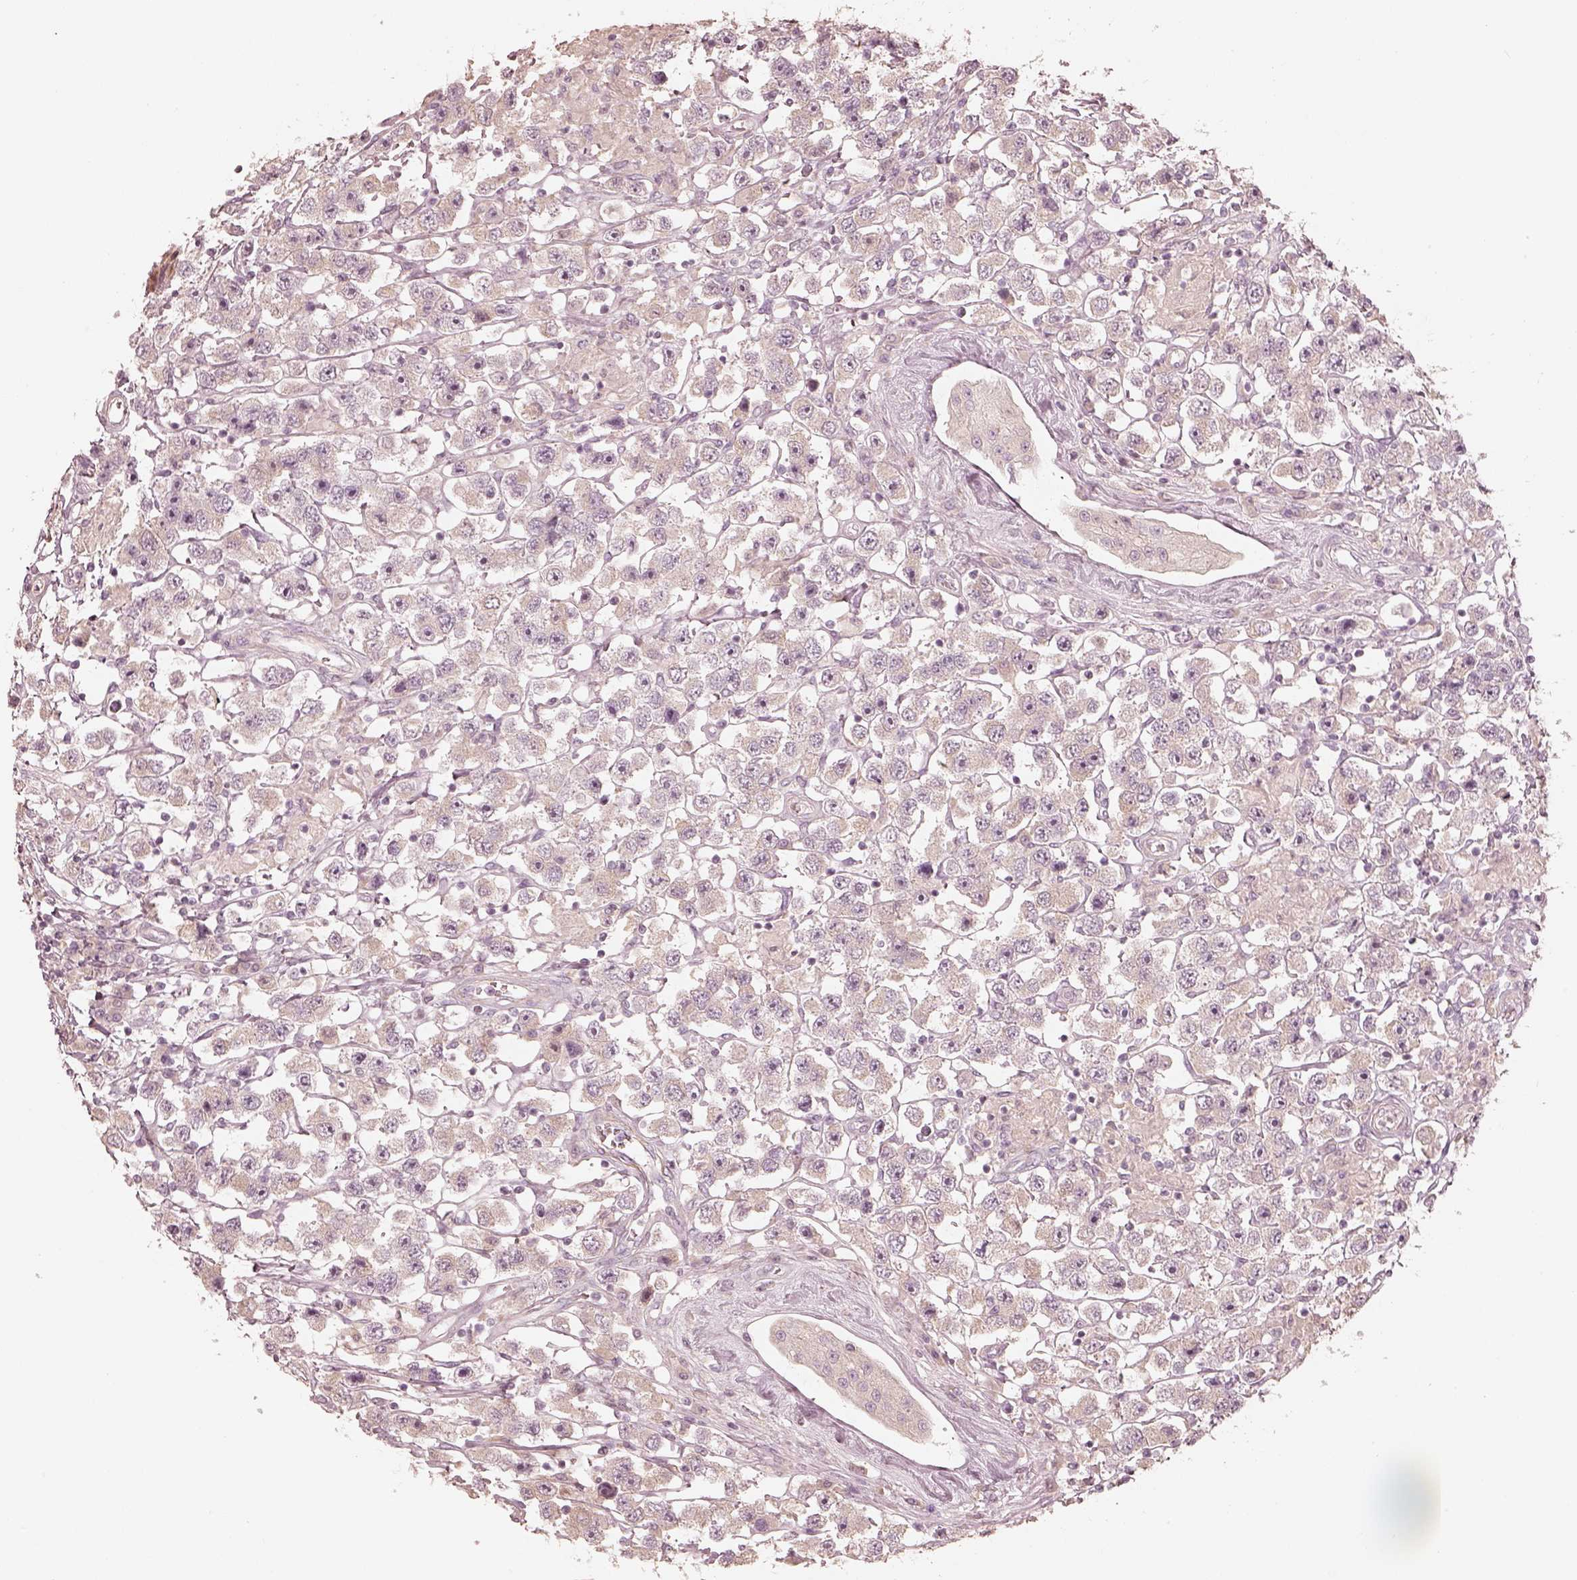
{"staining": {"intensity": "negative", "quantity": "none", "location": "none"}, "tissue": "testis cancer", "cell_type": "Tumor cells", "image_type": "cancer", "snomed": [{"axis": "morphology", "description": "Seminoma, NOS"}, {"axis": "topography", "description": "Testis"}], "caption": "Immunohistochemical staining of human testis cancer (seminoma) demonstrates no significant positivity in tumor cells.", "gene": "KCNJ9", "patient": {"sex": "male", "age": 45}}